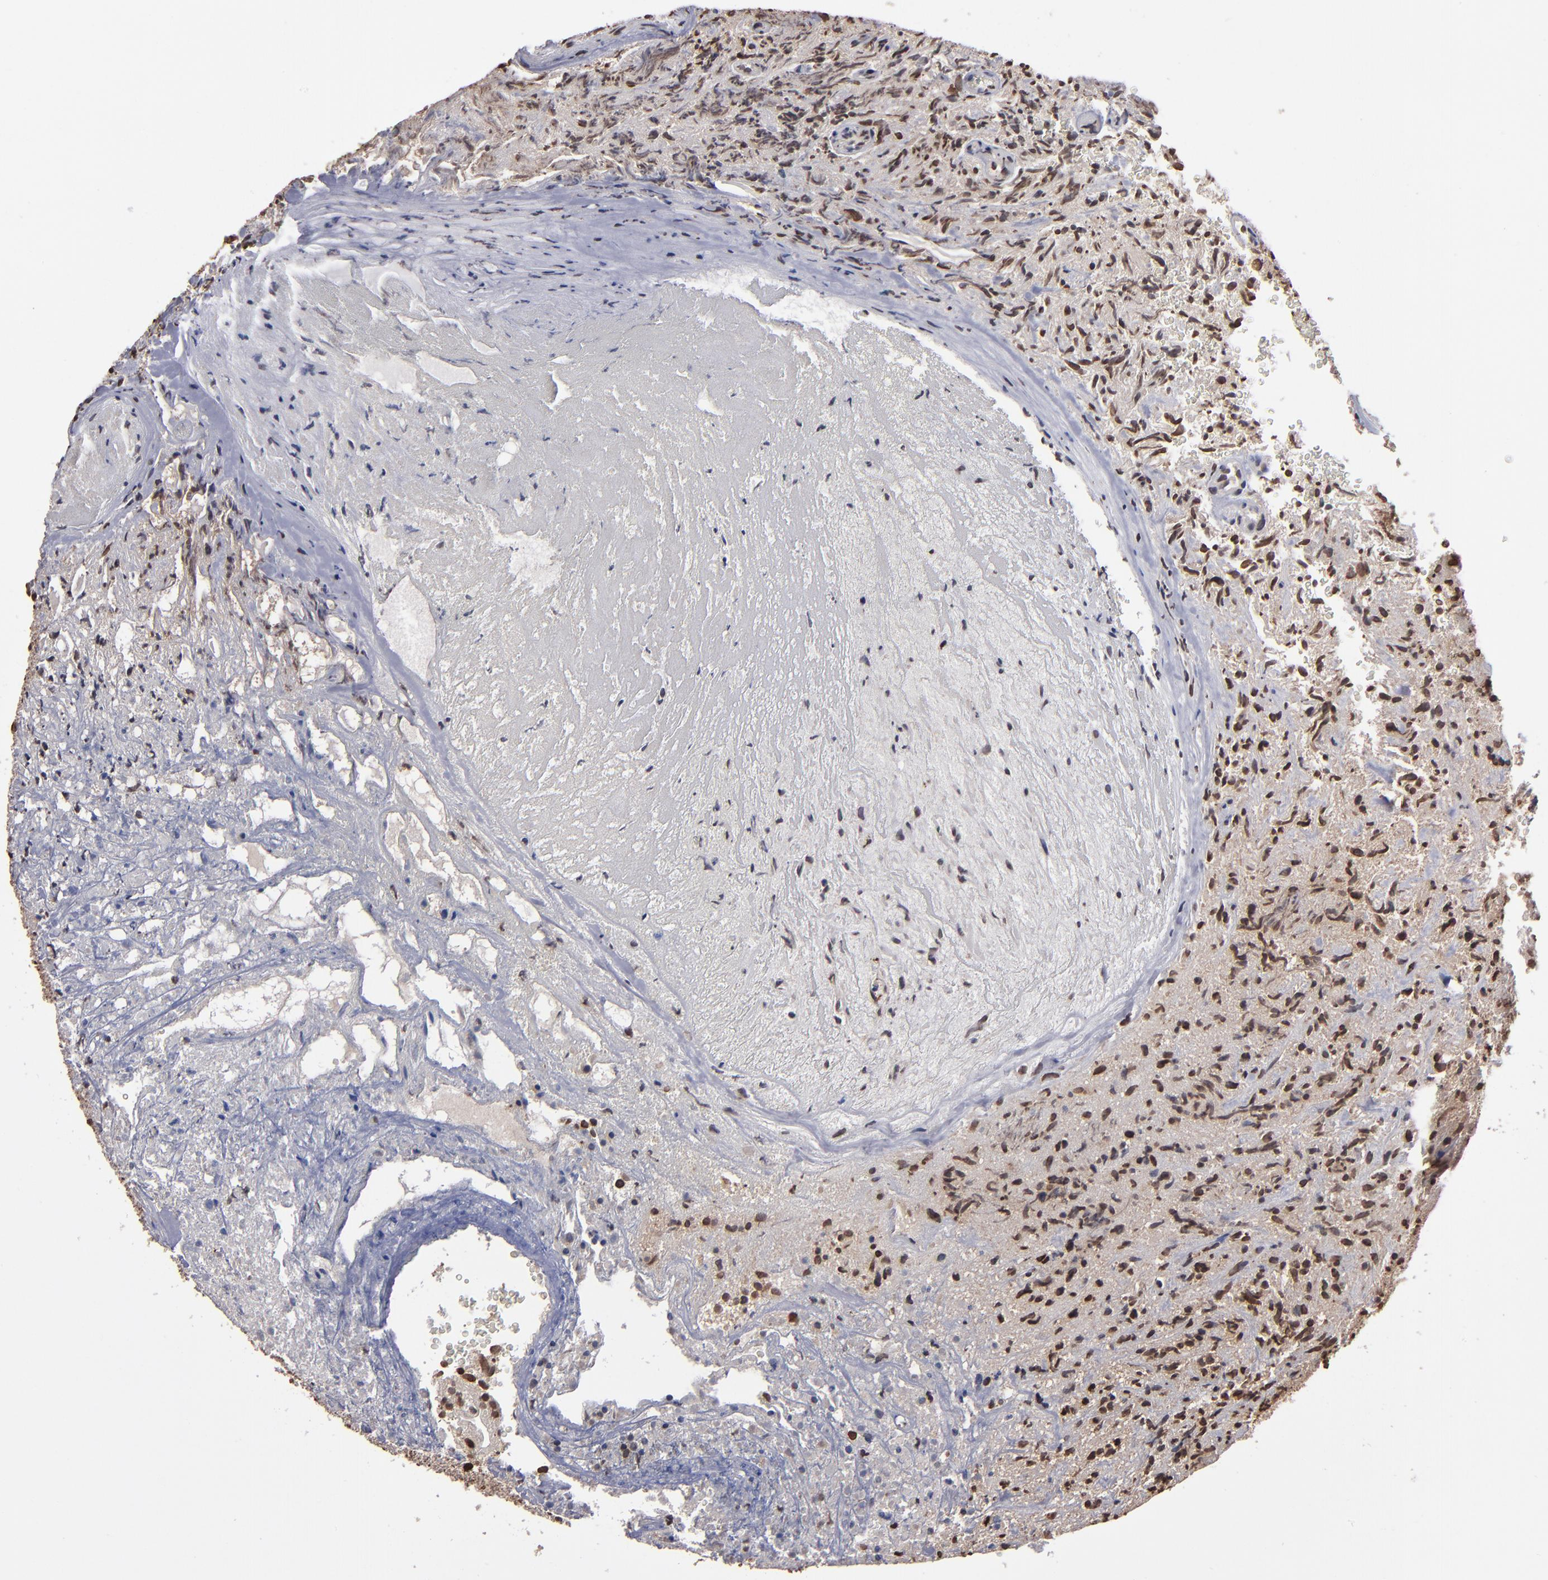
{"staining": {"intensity": "moderate", "quantity": ">75%", "location": "nuclear"}, "tissue": "glioma", "cell_type": "Tumor cells", "image_type": "cancer", "snomed": [{"axis": "morphology", "description": "Normal tissue, NOS"}, {"axis": "morphology", "description": "Glioma, malignant, High grade"}, {"axis": "topography", "description": "Cerebral cortex"}], "caption": "Glioma stained with DAB (3,3'-diaminobenzidine) IHC displays medium levels of moderate nuclear positivity in about >75% of tumor cells. (brown staining indicates protein expression, while blue staining denotes nuclei).", "gene": "AKT1", "patient": {"sex": "male", "age": 75}}